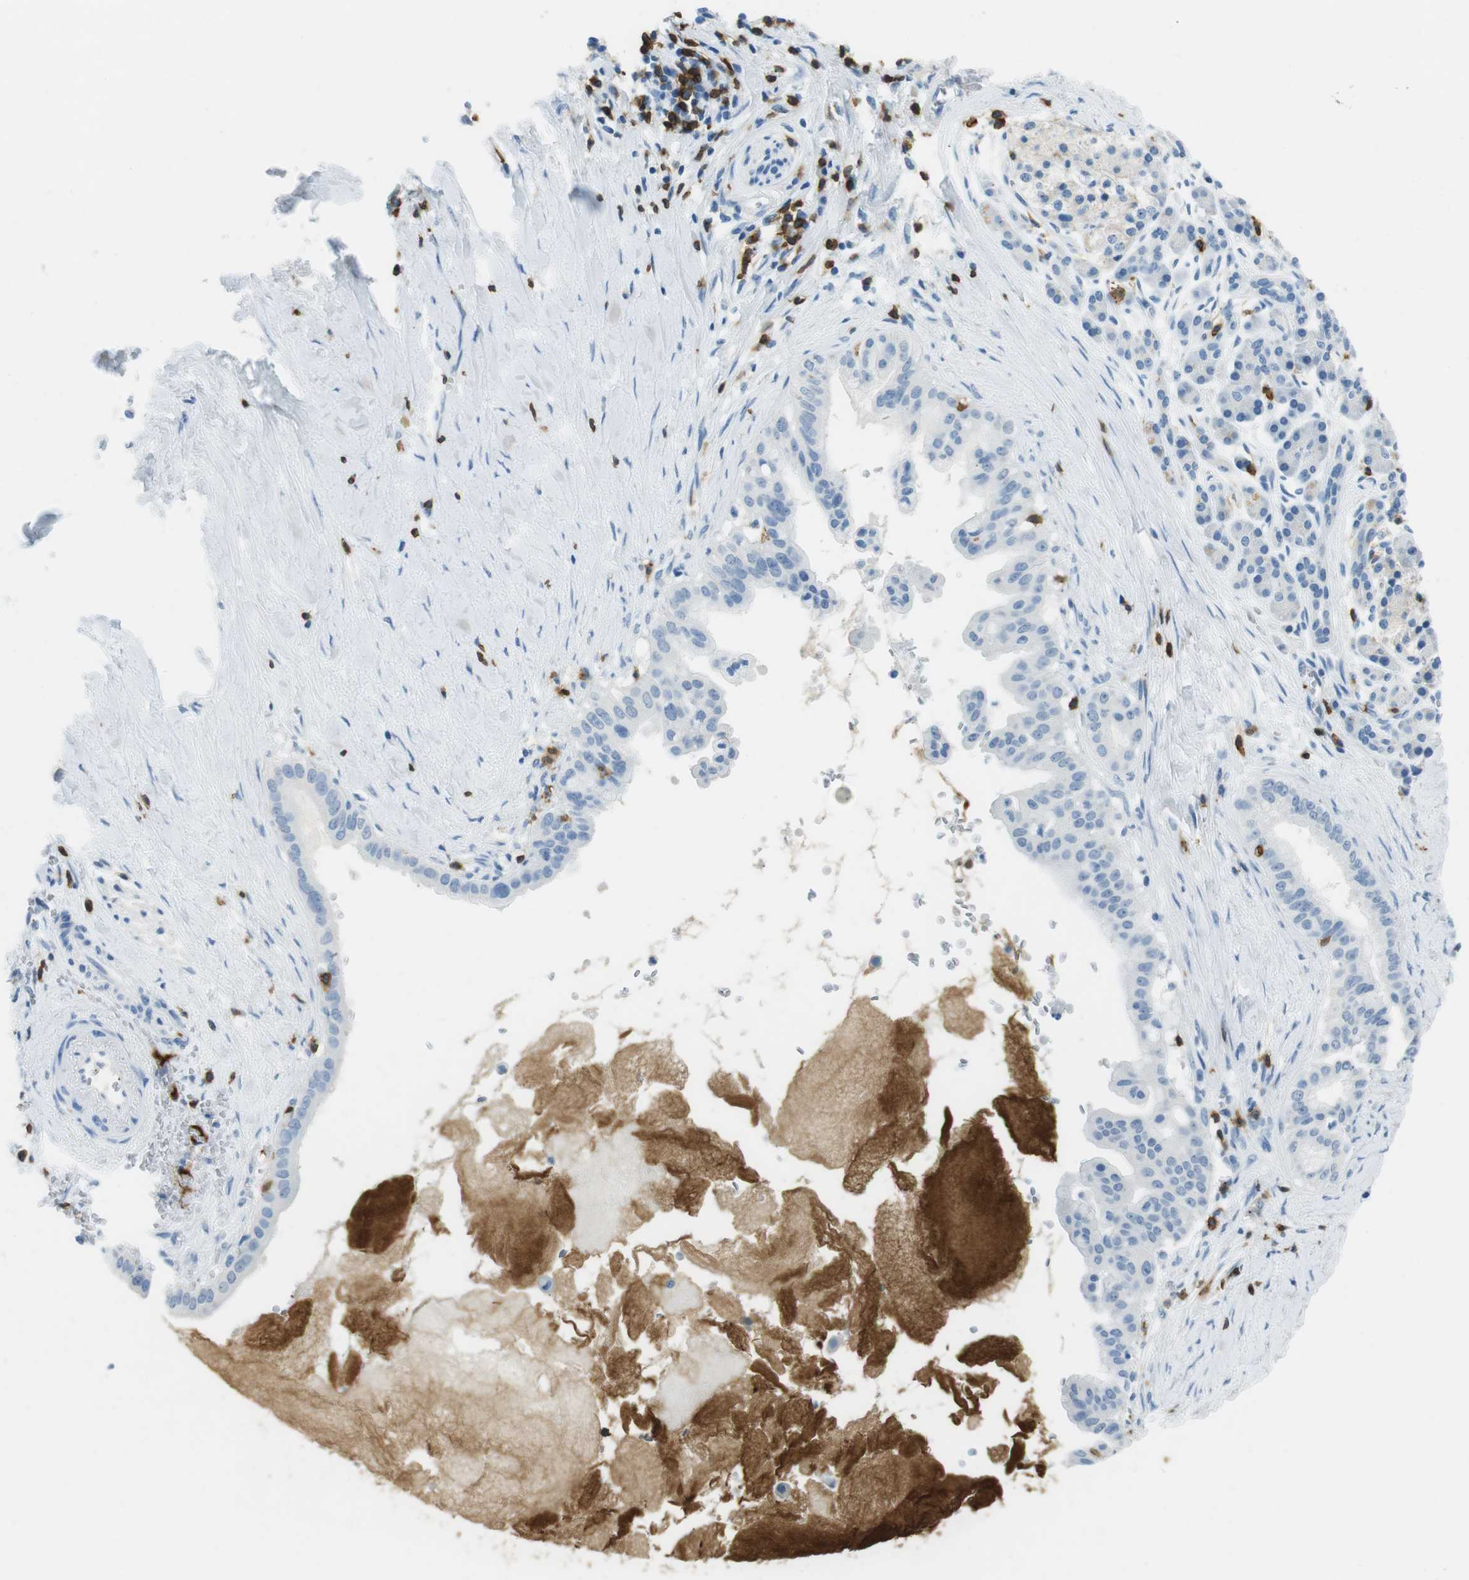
{"staining": {"intensity": "negative", "quantity": "none", "location": "none"}, "tissue": "pancreatic cancer", "cell_type": "Tumor cells", "image_type": "cancer", "snomed": [{"axis": "morphology", "description": "Adenocarcinoma, NOS"}, {"axis": "topography", "description": "Pancreas"}], "caption": "DAB (3,3'-diaminobenzidine) immunohistochemical staining of human adenocarcinoma (pancreatic) exhibits no significant positivity in tumor cells. Nuclei are stained in blue.", "gene": "LAT", "patient": {"sex": "male", "age": 55}}